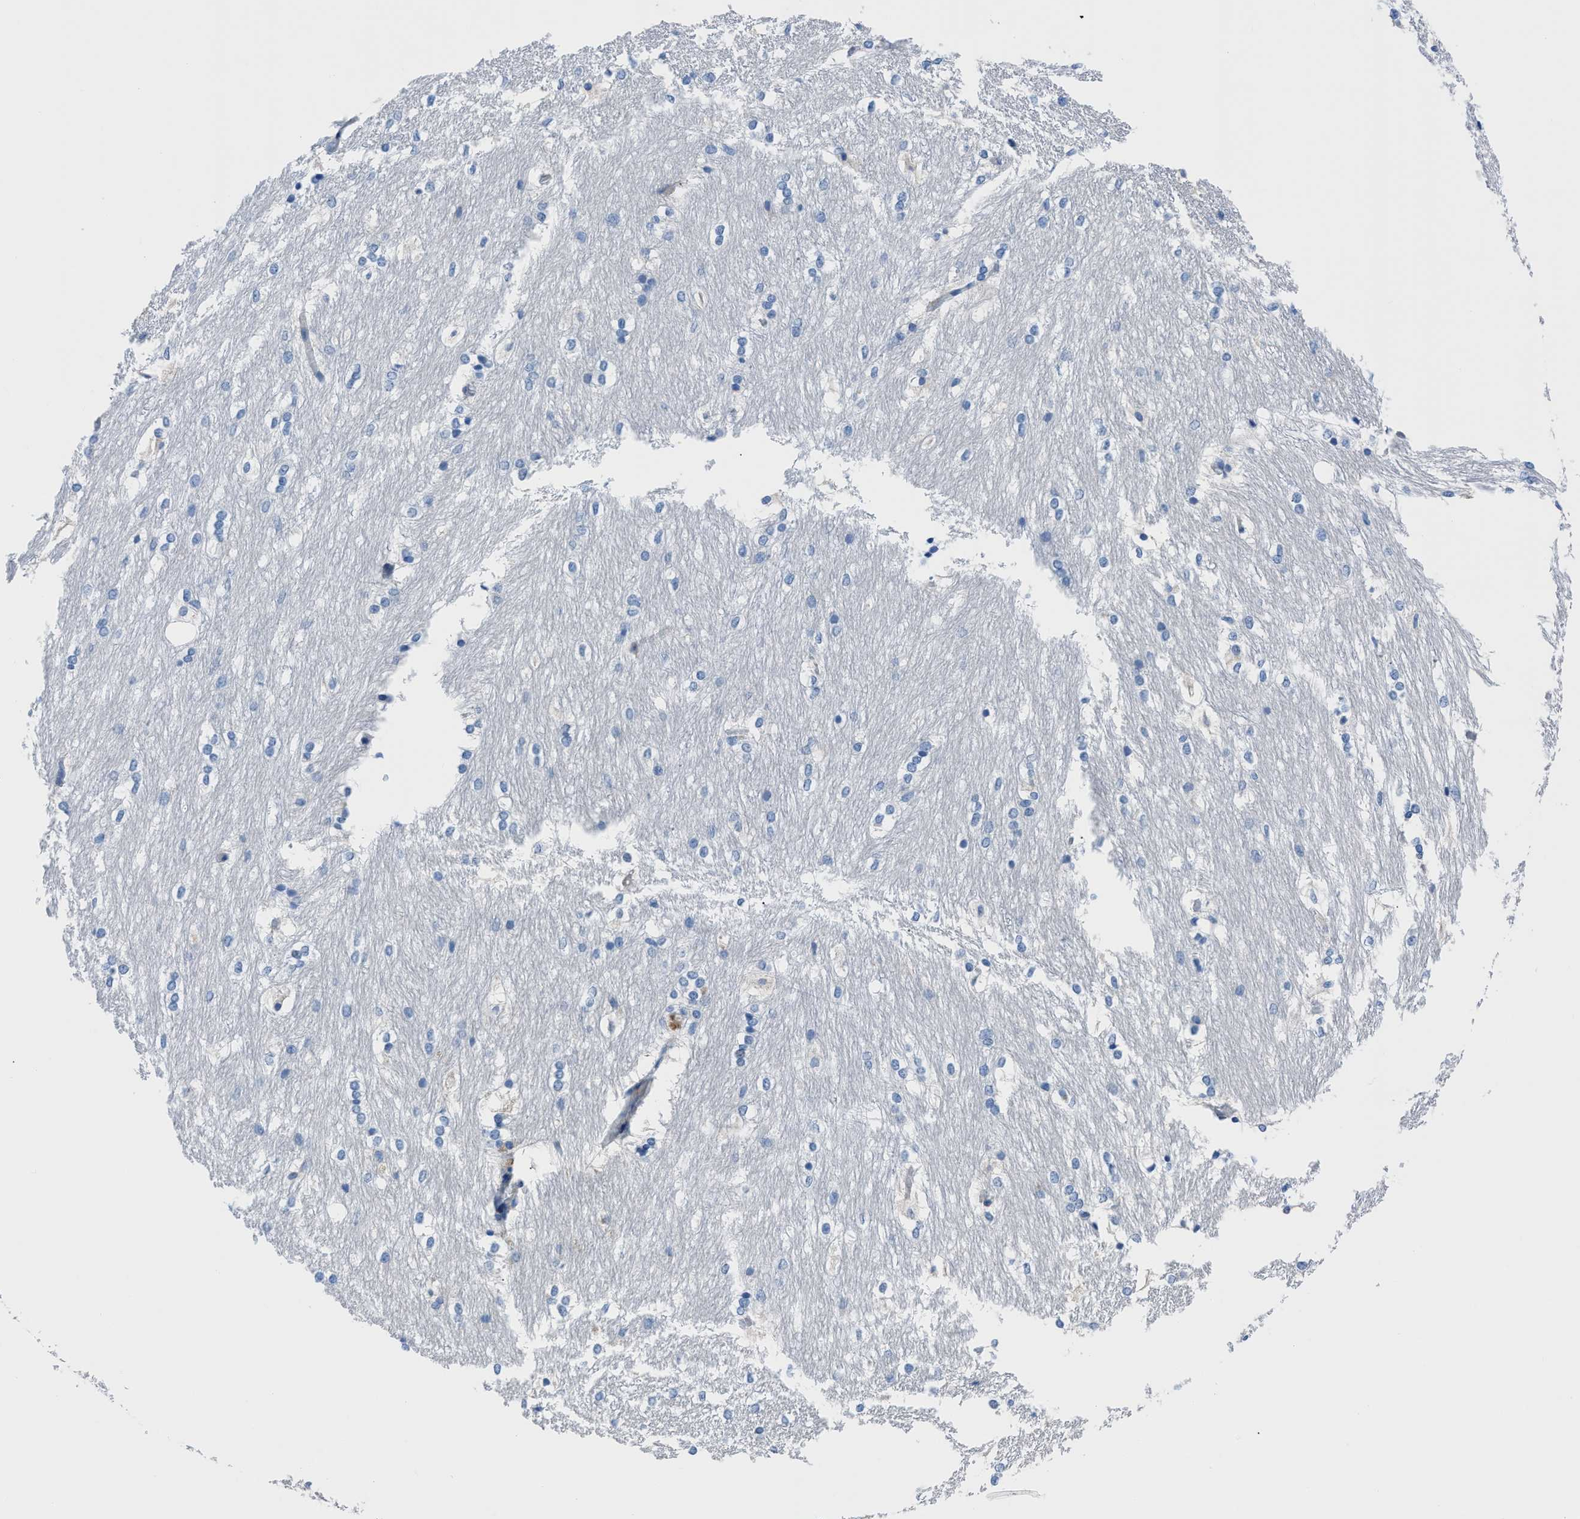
{"staining": {"intensity": "negative", "quantity": "none", "location": "none"}, "tissue": "caudate", "cell_type": "Glial cells", "image_type": "normal", "snomed": [{"axis": "morphology", "description": "Normal tissue, NOS"}, {"axis": "topography", "description": "Lateral ventricle wall"}], "caption": "Immunohistochemistry image of unremarkable caudate: human caudate stained with DAB demonstrates no significant protein staining in glial cells. (DAB (3,3'-diaminobenzidine) immunohistochemistry (IHC) with hematoxylin counter stain).", "gene": "ITPR1", "patient": {"sex": "female", "age": 19}}